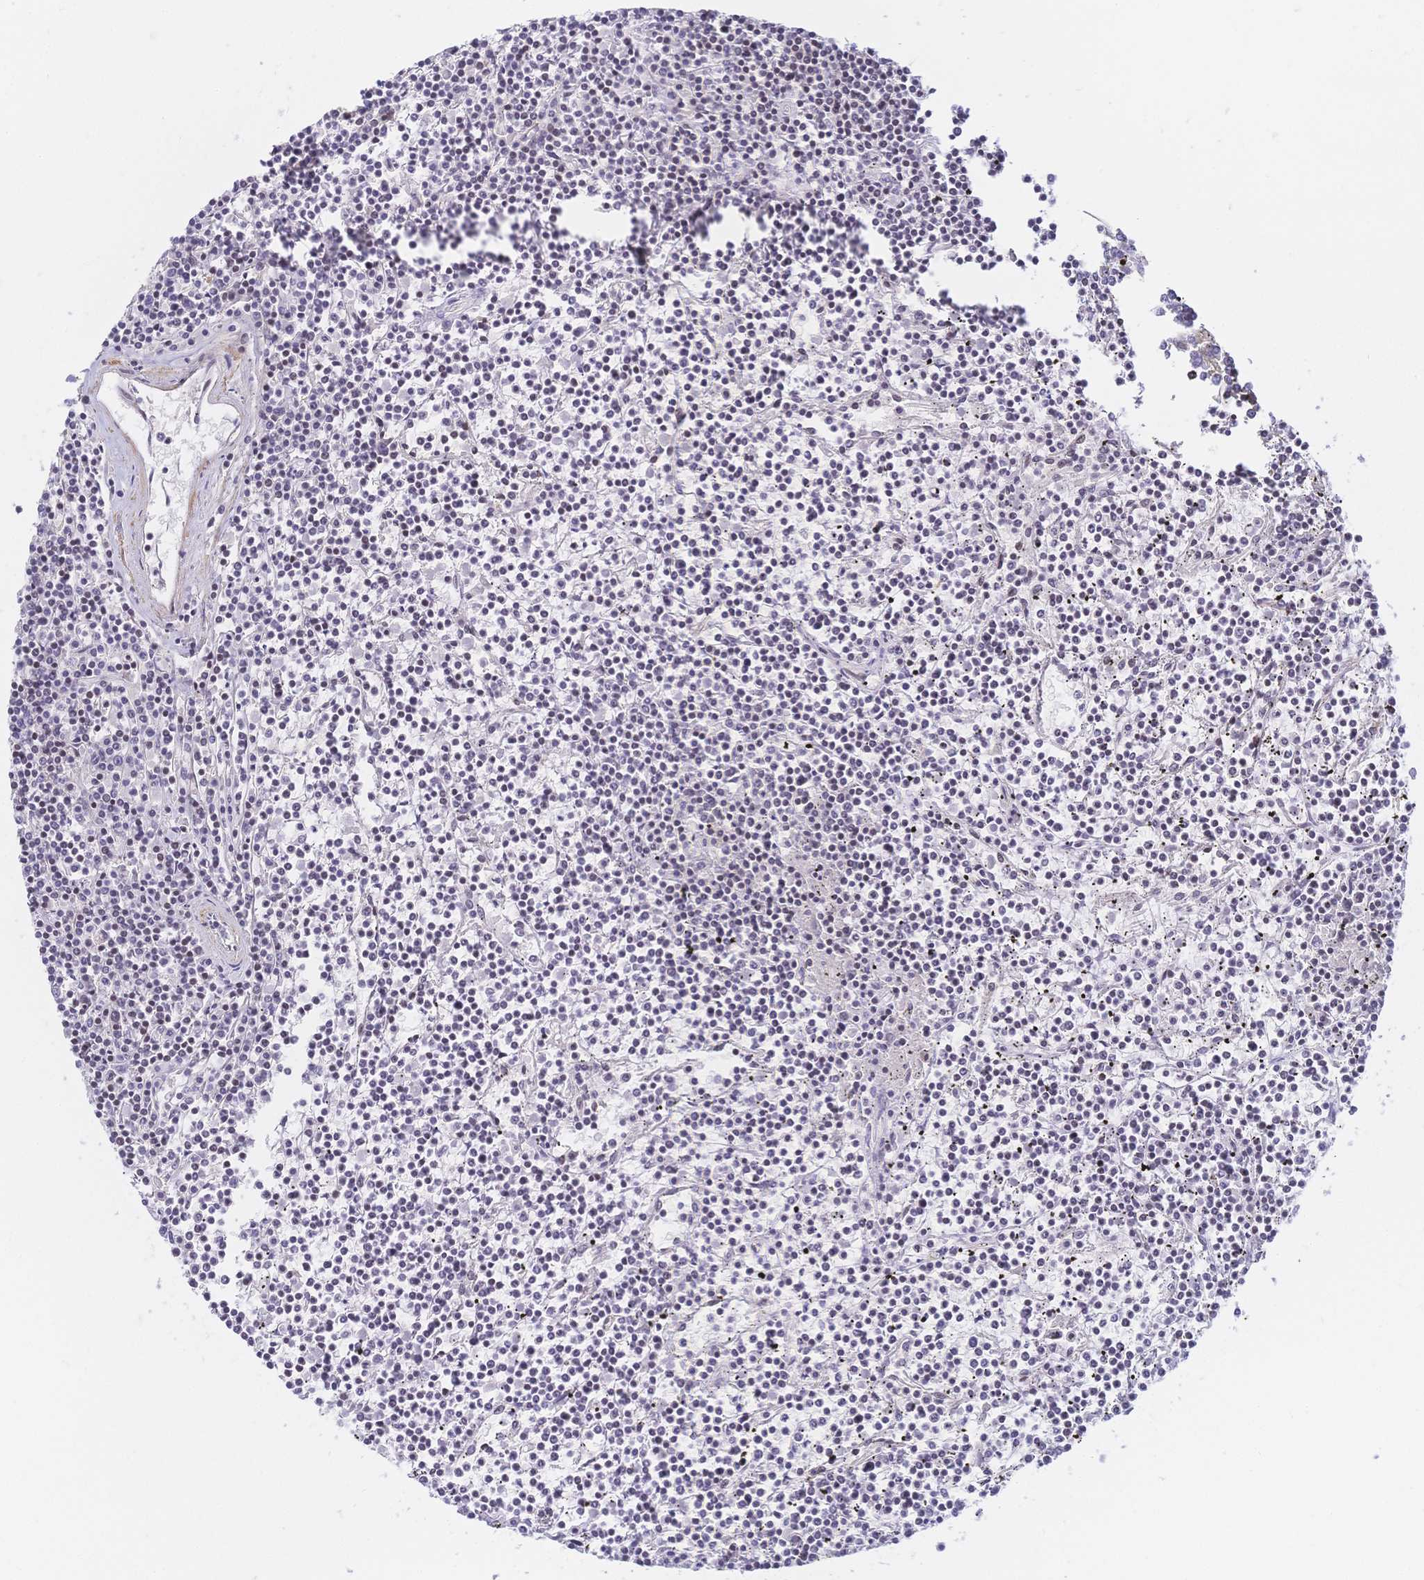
{"staining": {"intensity": "negative", "quantity": "none", "location": "none"}, "tissue": "lymphoma", "cell_type": "Tumor cells", "image_type": "cancer", "snomed": [{"axis": "morphology", "description": "Malignant lymphoma, non-Hodgkin's type, Low grade"}, {"axis": "topography", "description": "Spleen"}], "caption": "Protein analysis of low-grade malignant lymphoma, non-Hodgkin's type demonstrates no significant staining in tumor cells.", "gene": "CR2", "patient": {"sex": "female", "age": 19}}